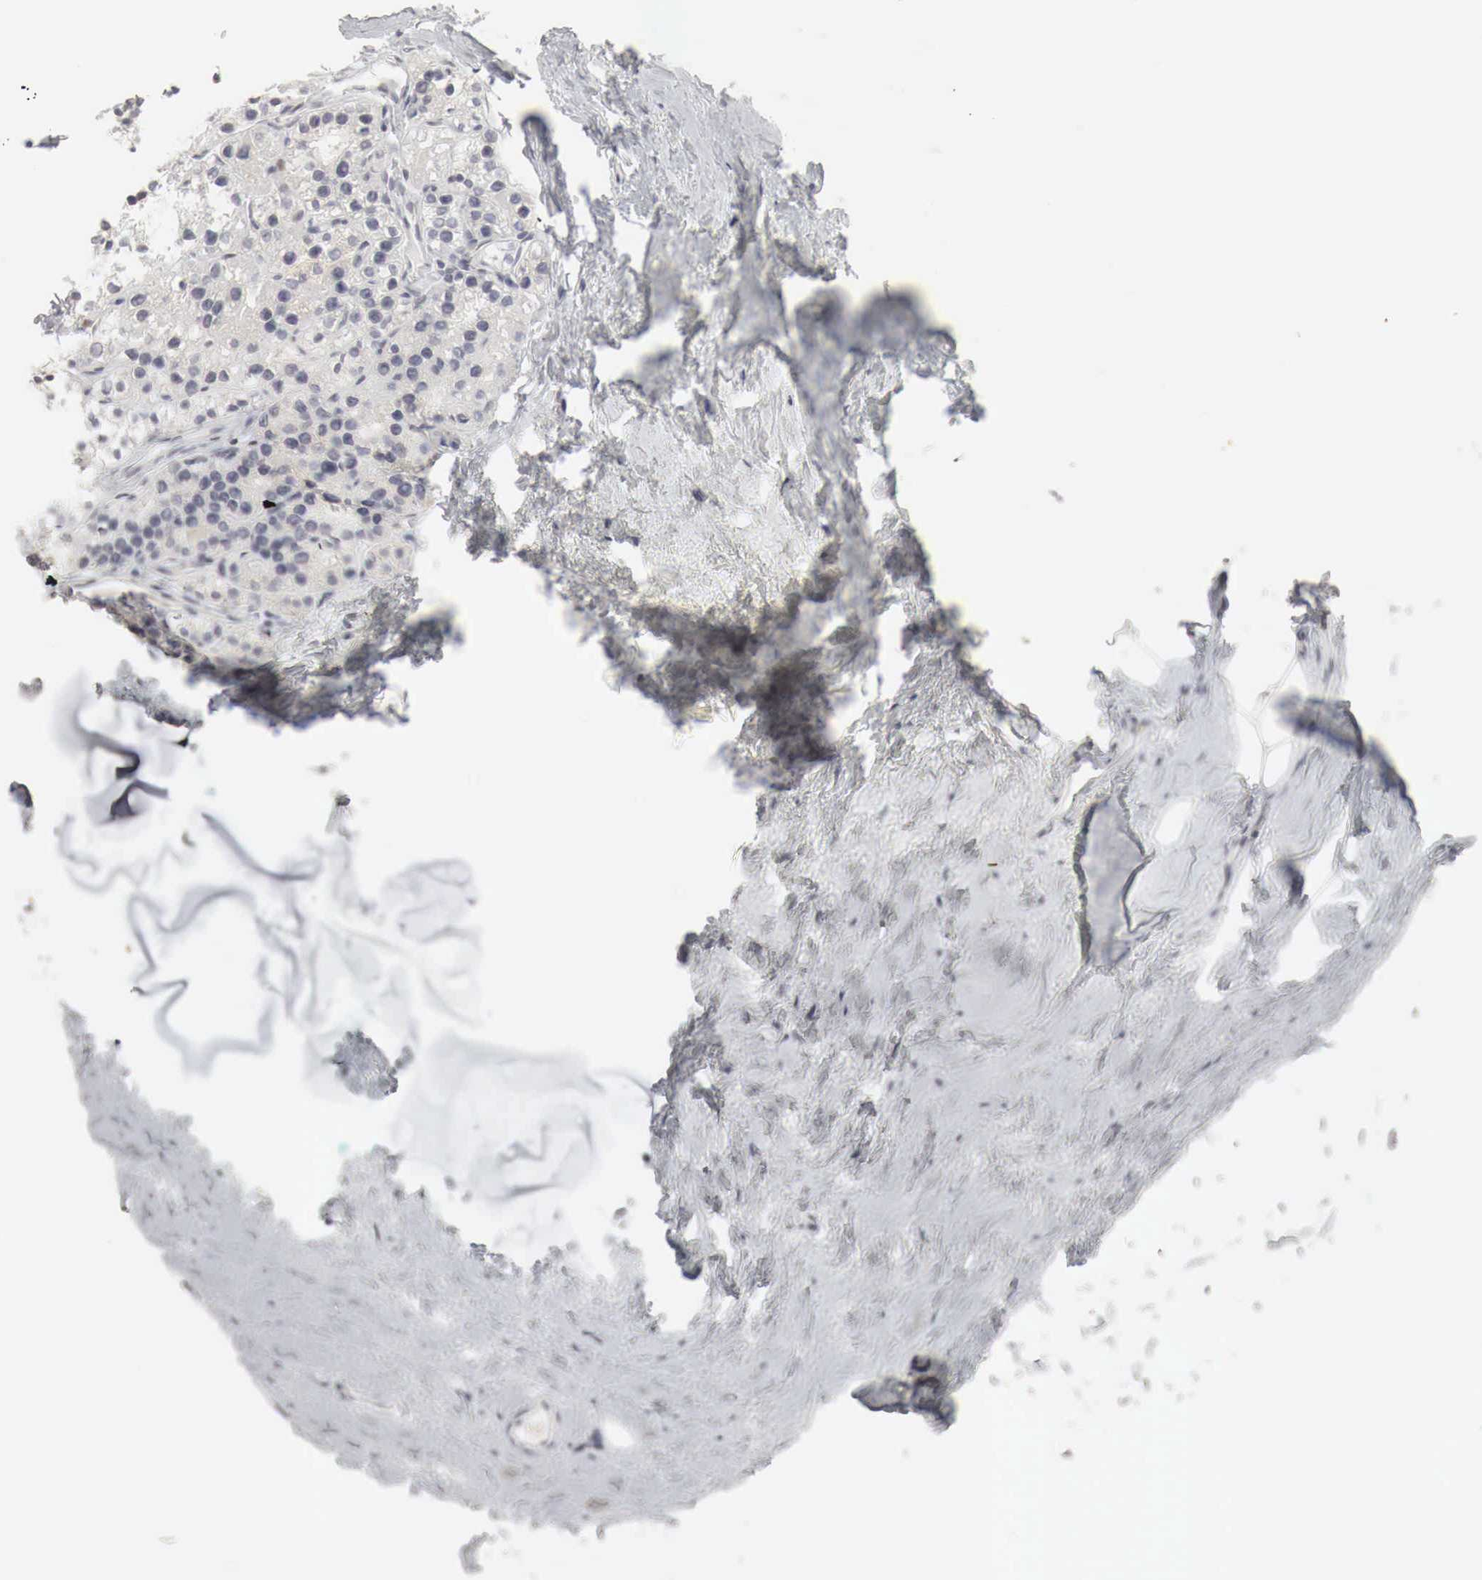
{"staining": {"intensity": "weak", "quantity": "25%-75%", "location": "cytoplasmic/membranous"}, "tissue": "parathyroid gland", "cell_type": "Glandular cells", "image_type": "normal", "snomed": [{"axis": "morphology", "description": "Normal tissue, NOS"}, {"axis": "topography", "description": "Parathyroid gland"}], "caption": "An immunohistochemistry image of normal tissue is shown. Protein staining in brown shows weak cytoplasmic/membranous positivity in parathyroid gland within glandular cells.", "gene": "TP63", "patient": {"sex": "female", "age": 54}}